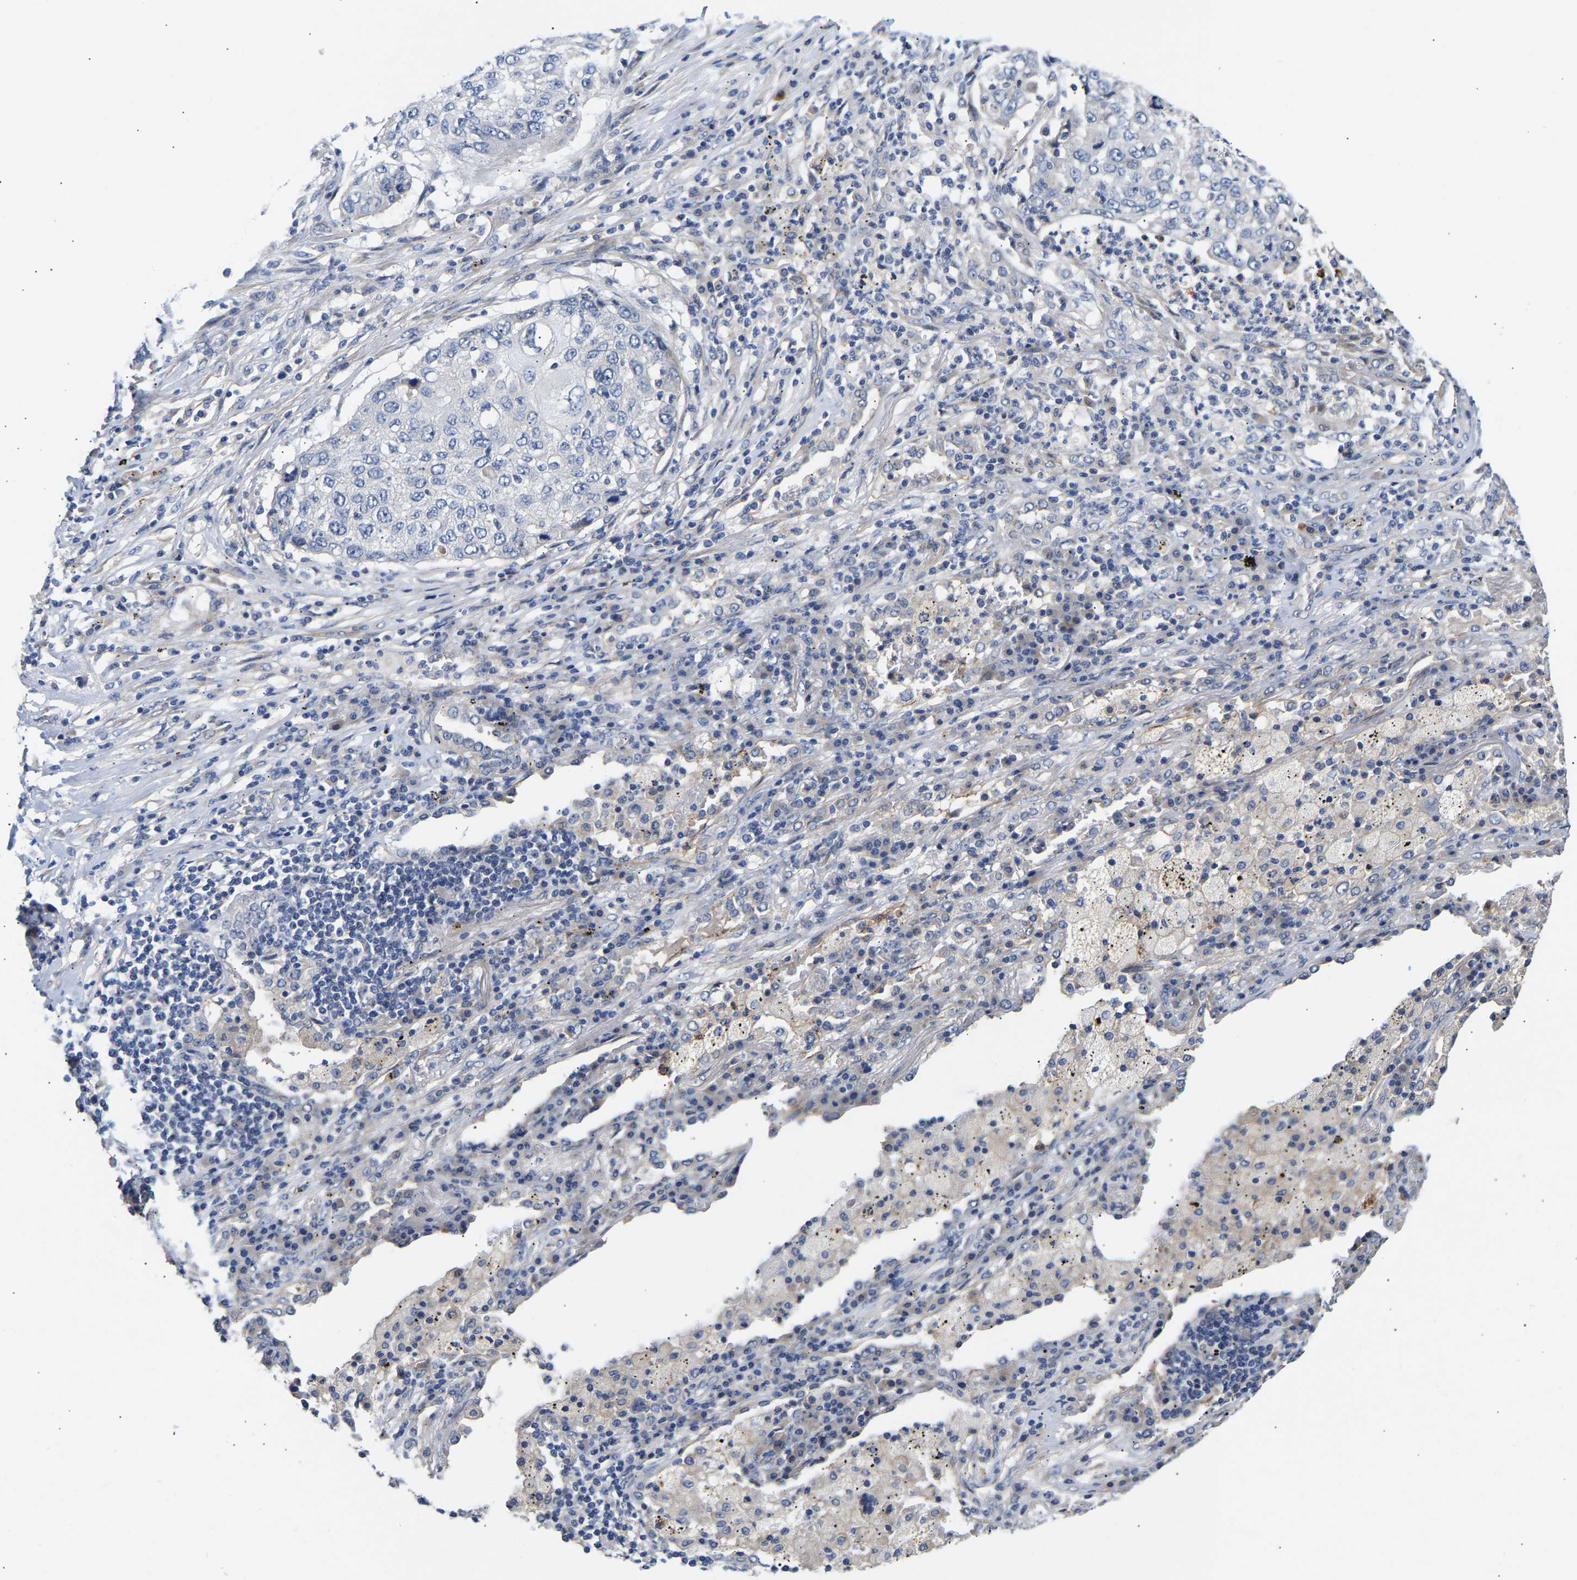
{"staining": {"intensity": "negative", "quantity": "none", "location": "none"}, "tissue": "lung cancer", "cell_type": "Tumor cells", "image_type": "cancer", "snomed": [{"axis": "morphology", "description": "Squamous cell carcinoma, NOS"}, {"axis": "topography", "description": "Lung"}], "caption": "The image reveals no significant staining in tumor cells of squamous cell carcinoma (lung). Nuclei are stained in blue.", "gene": "KASH5", "patient": {"sex": "female", "age": 63}}